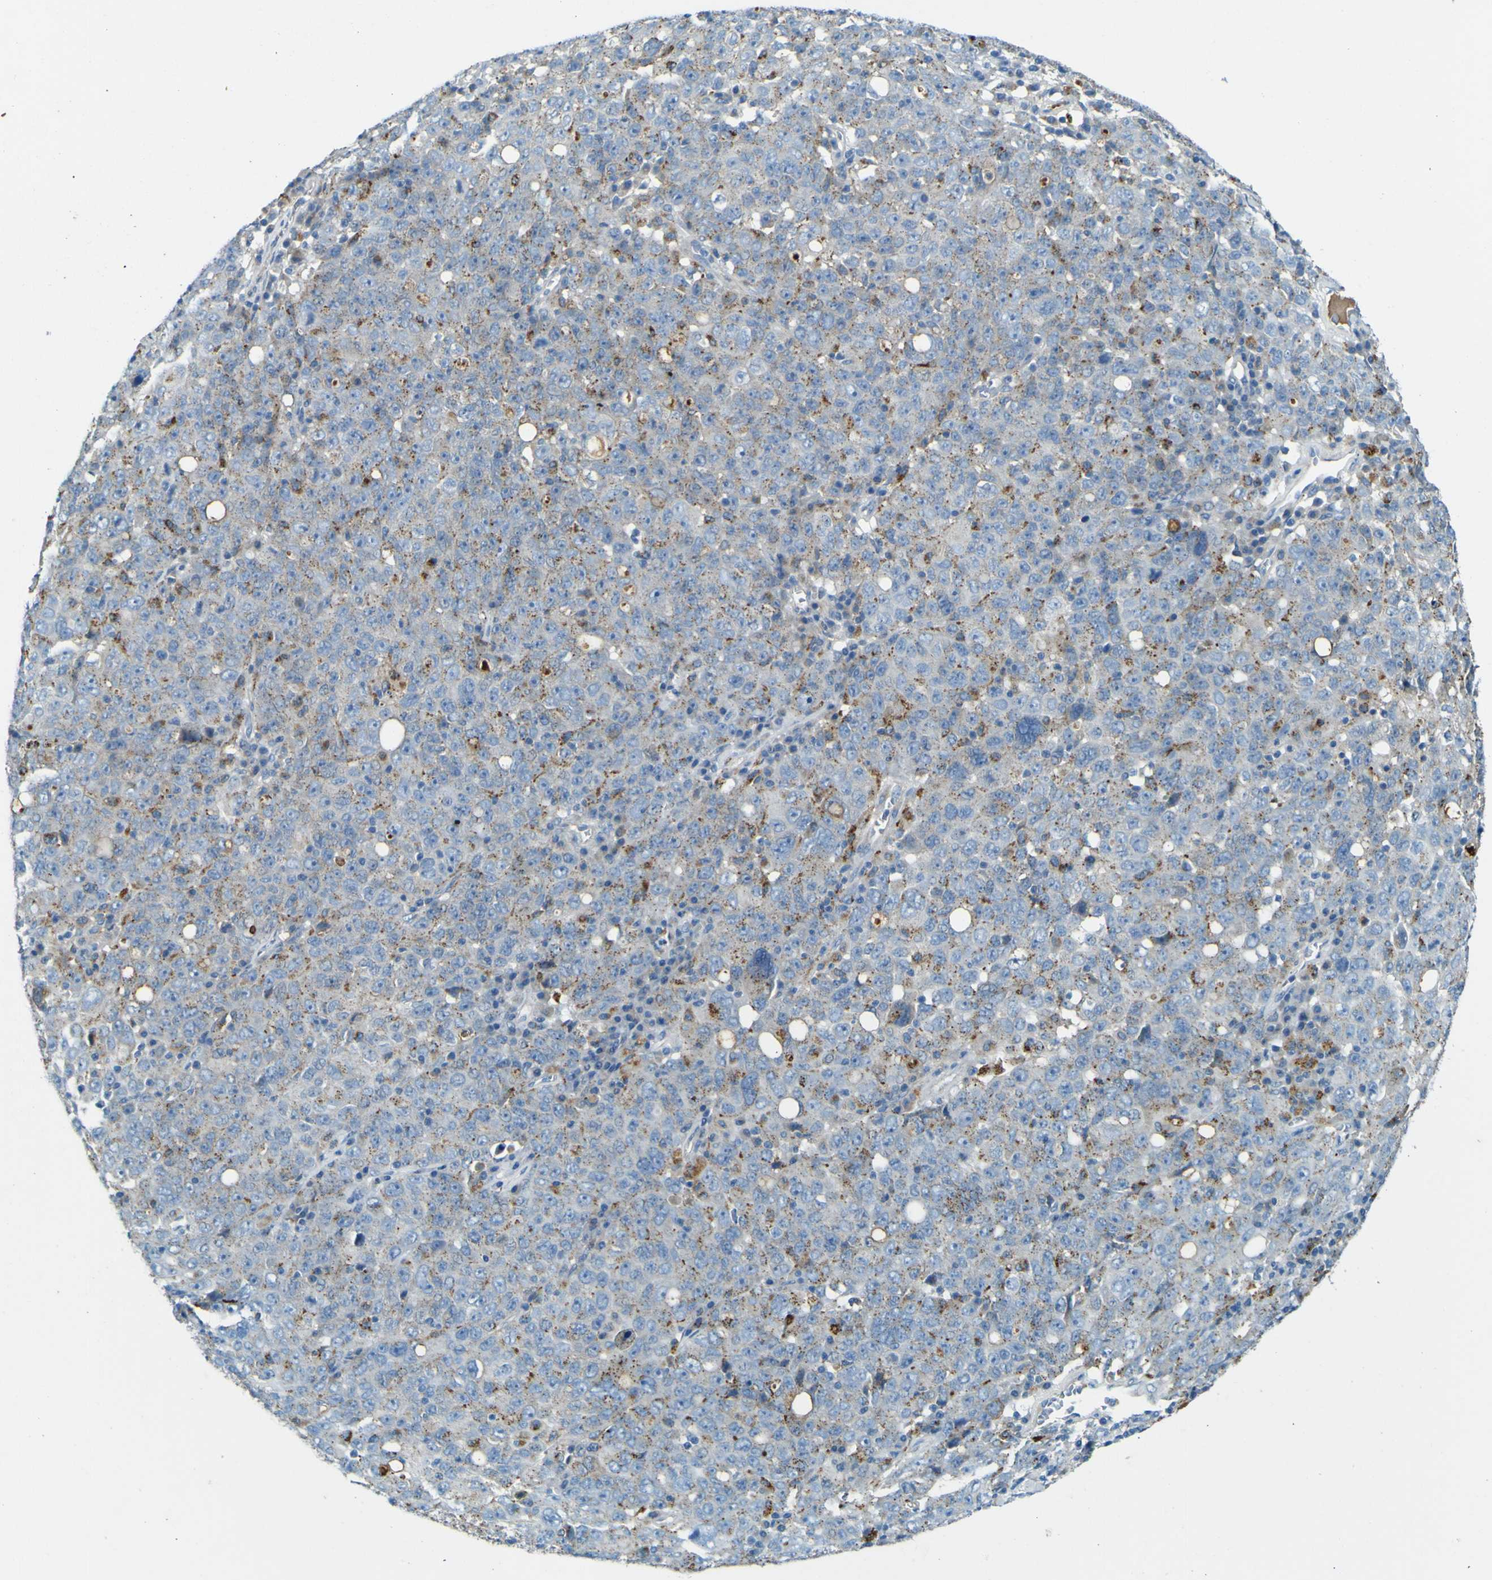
{"staining": {"intensity": "moderate", "quantity": "25%-75%", "location": "cytoplasmic/membranous"}, "tissue": "ovarian cancer", "cell_type": "Tumor cells", "image_type": "cancer", "snomed": [{"axis": "morphology", "description": "Carcinoma, endometroid"}, {"axis": "topography", "description": "Ovary"}], "caption": "Ovarian cancer (endometroid carcinoma) stained with a brown dye demonstrates moderate cytoplasmic/membranous positive expression in about 25%-75% of tumor cells.", "gene": "PDE9A", "patient": {"sex": "female", "age": 62}}